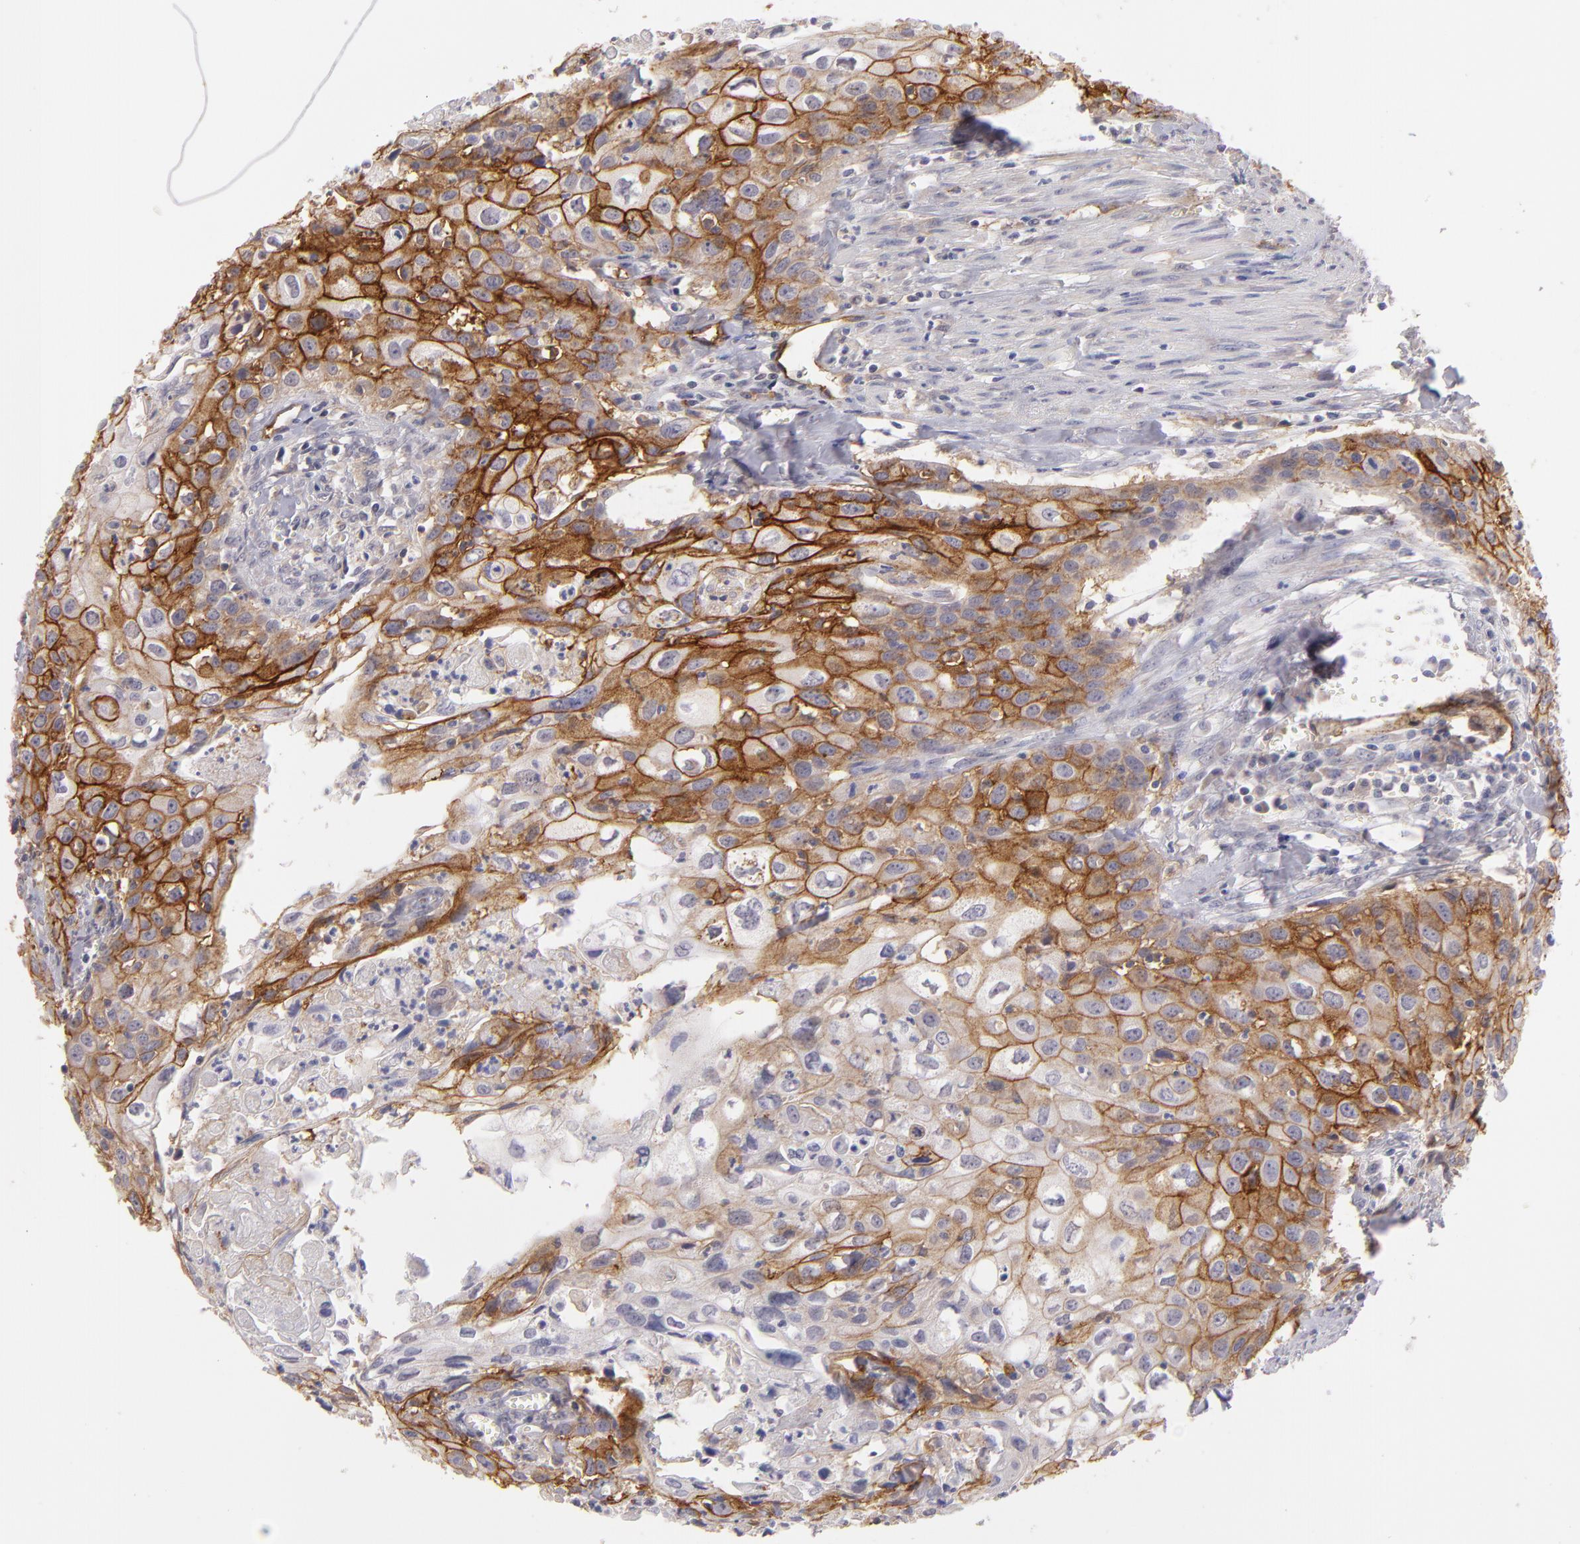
{"staining": {"intensity": "strong", "quantity": ">75%", "location": "cytoplasmic/membranous"}, "tissue": "urothelial cancer", "cell_type": "Tumor cells", "image_type": "cancer", "snomed": [{"axis": "morphology", "description": "Urothelial carcinoma, High grade"}, {"axis": "topography", "description": "Urinary bladder"}], "caption": "Immunohistochemical staining of human urothelial cancer displays strong cytoplasmic/membranous protein expression in approximately >75% of tumor cells.", "gene": "THBD", "patient": {"sex": "male", "age": 54}}